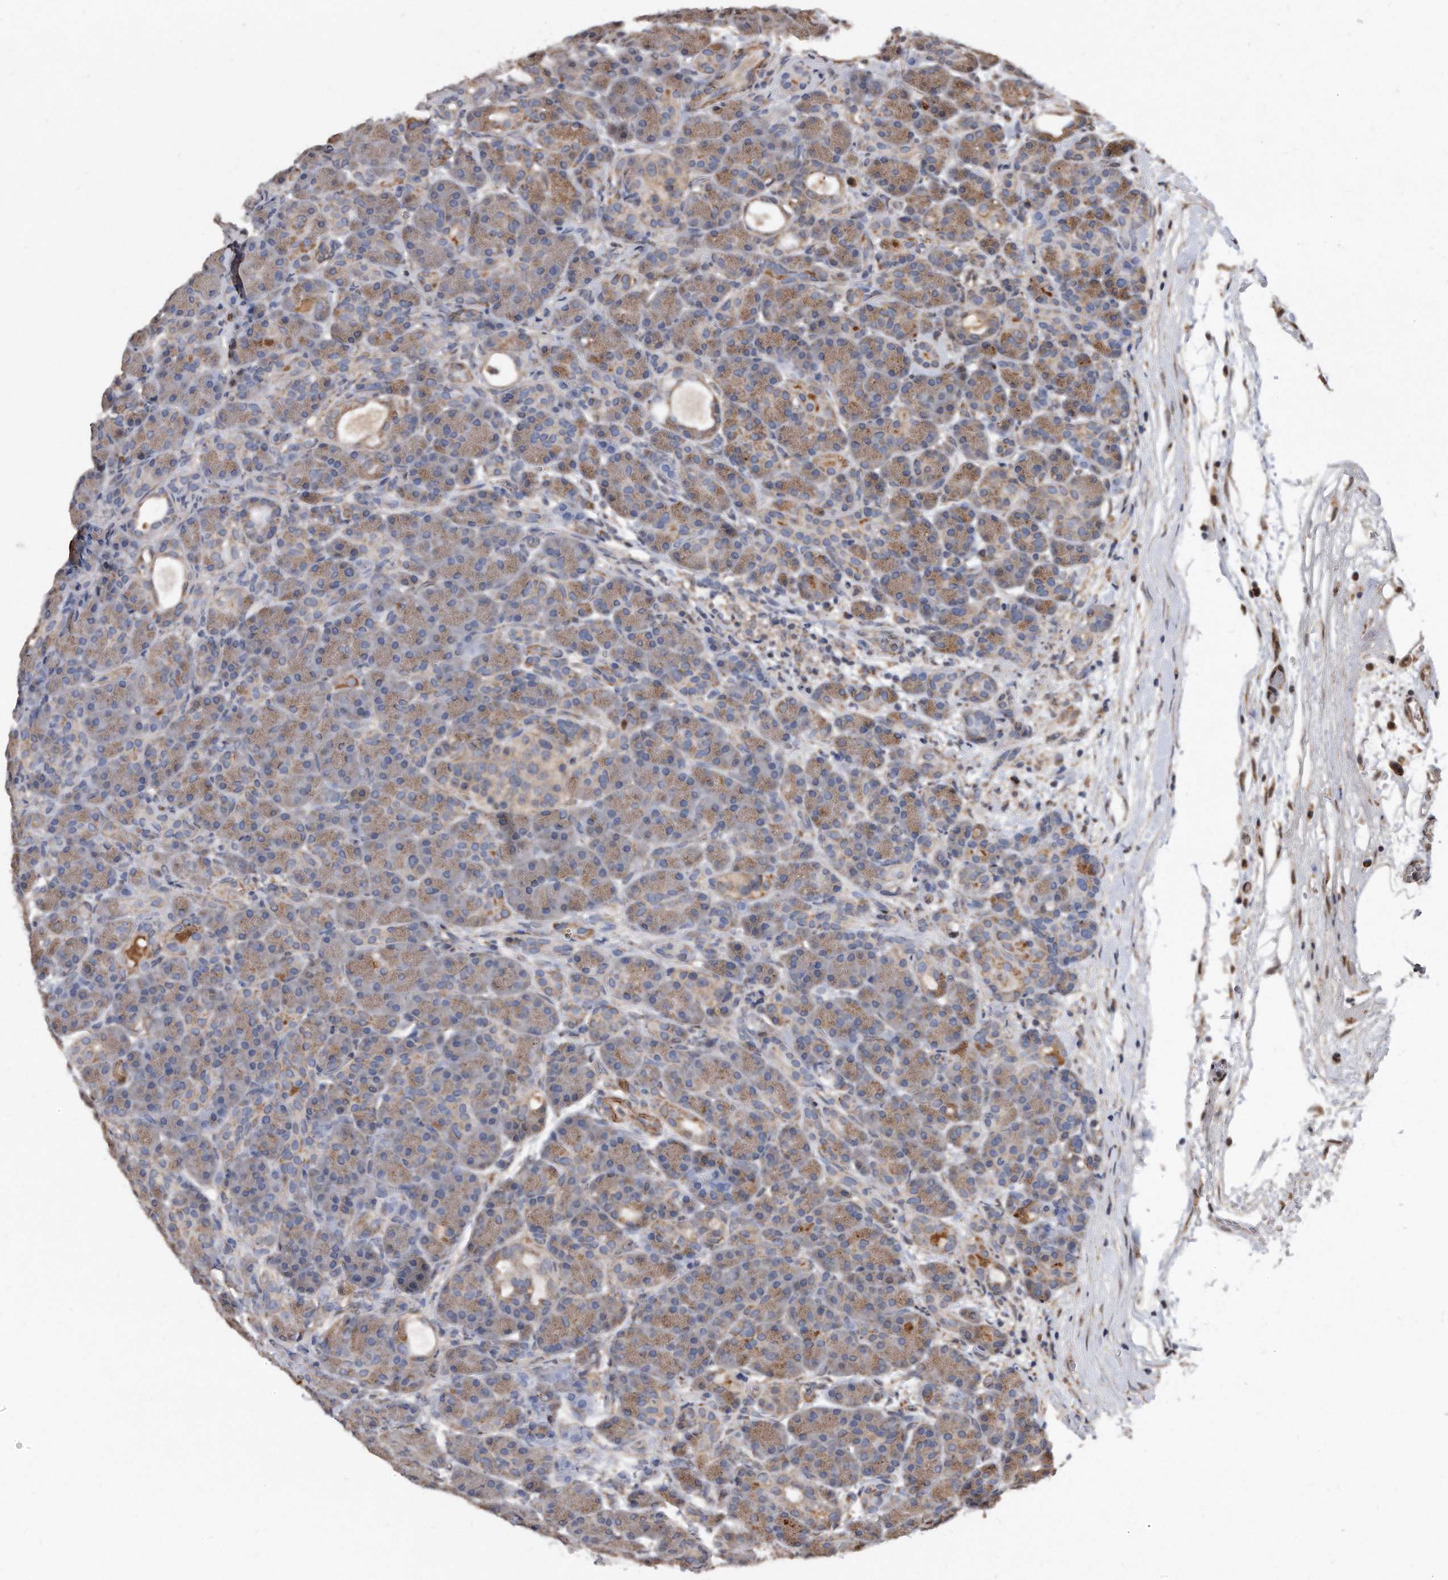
{"staining": {"intensity": "moderate", "quantity": "25%-75%", "location": "cytoplasmic/membranous"}, "tissue": "pancreas", "cell_type": "Exocrine glandular cells", "image_type": "normal", "snomed": [{"axis": "morphology", "description": "Normal tissue, NOS"}, {"axis": "topography", "description": "Pancreas"}], "caption": "A medium amount of moderate cytoplasmic/membranous expression is appreciated in about 25%-75% of exocrine glandular cells in normal pancreas.", "gene": "DUSP22", "patient": {"sex": "male", "age": 63}}